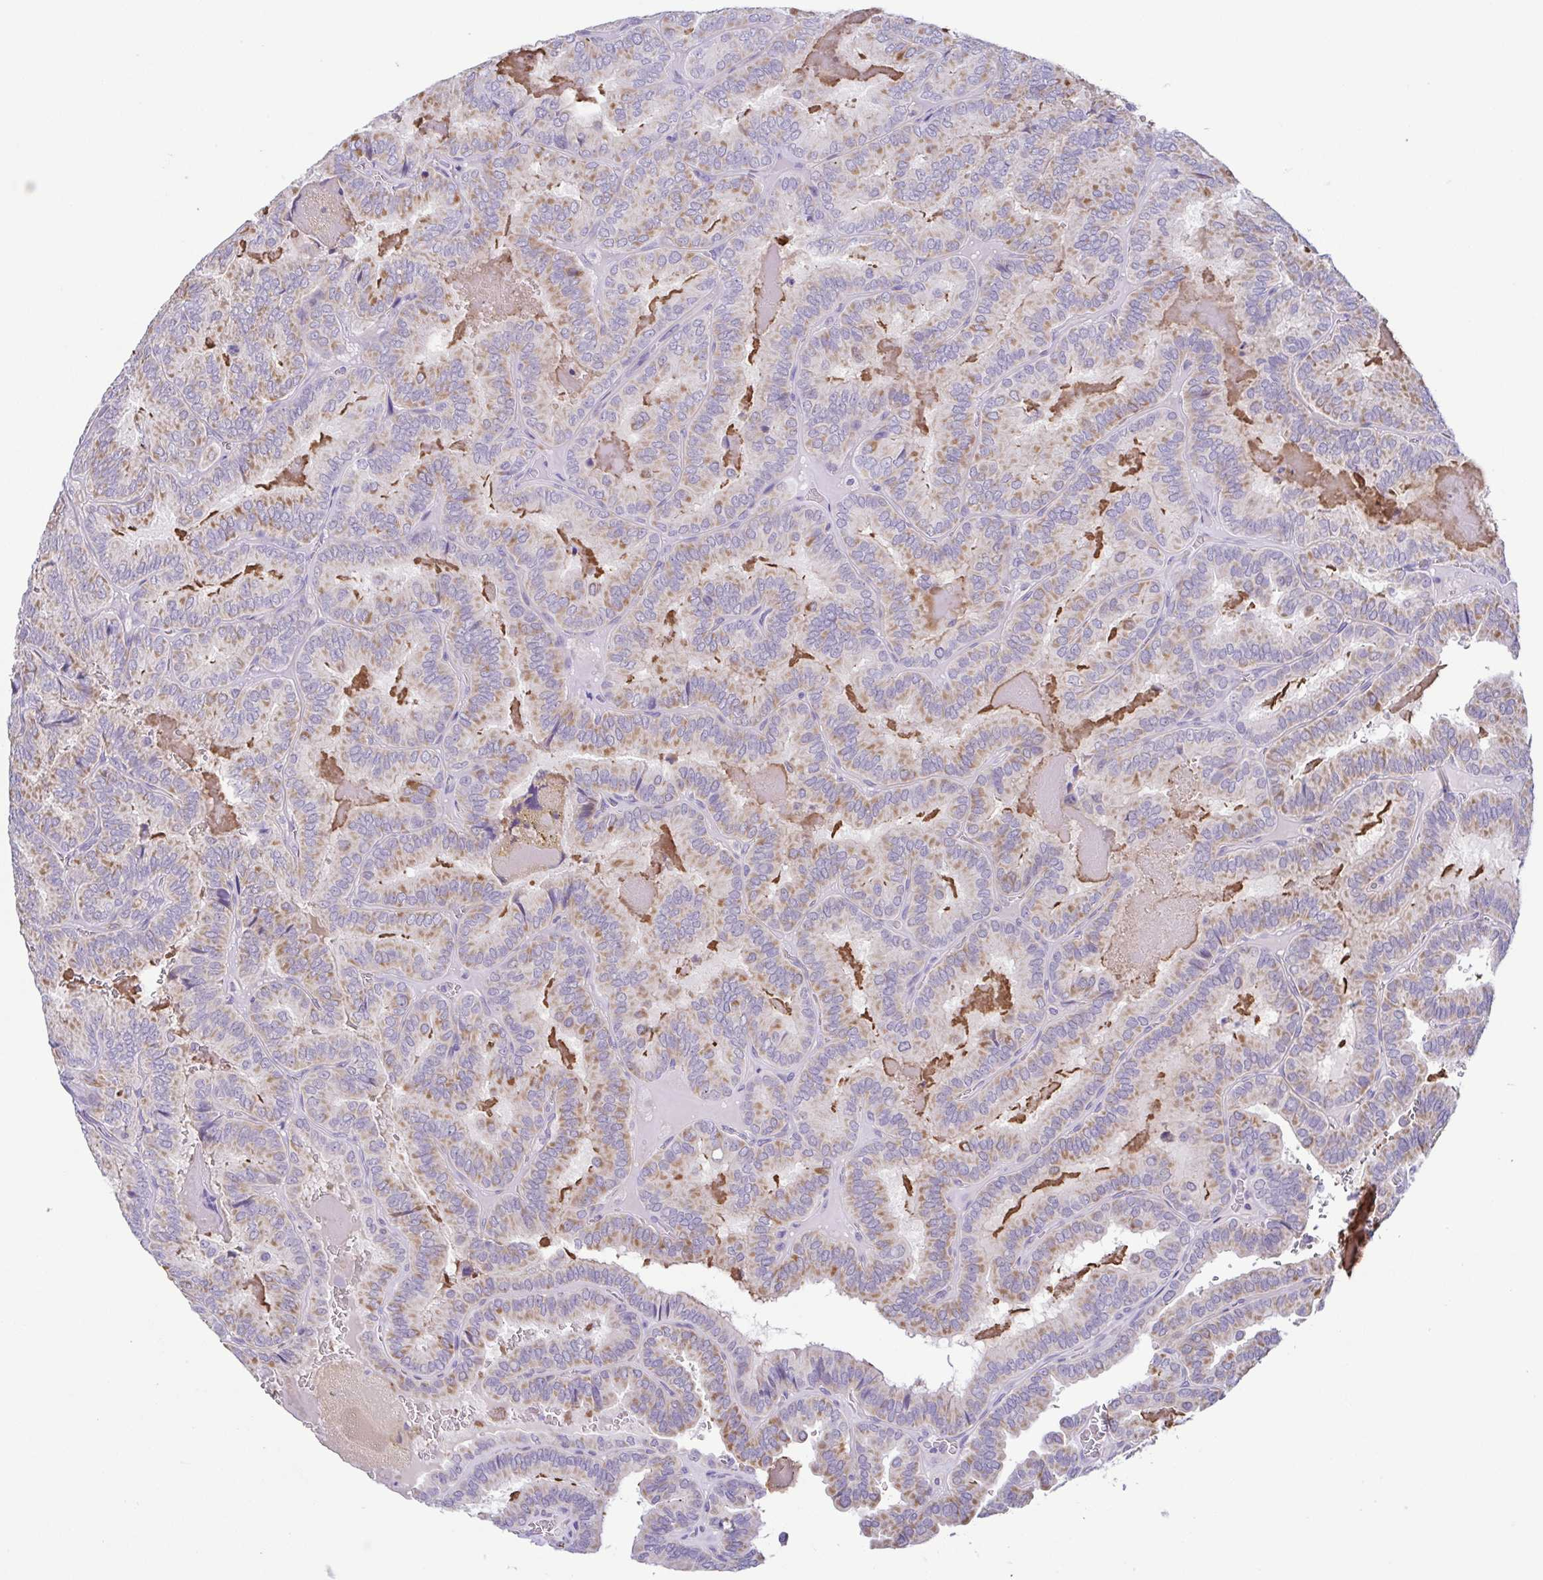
{"staining": {"intensity": "moderate", "quantity": "25%-75%", "location": "cytoplasmic/membranous"}, "tissue": "thyroid cancer", "cell_type": "Tumor cells", "image_type": "cancer", "snomed": [{"axis": "morphology", "description": "Papillary adenocarcinoma, NOS"}, {"axis": "topography", "description": "Thyroid gland"}], "caption": "Immunohistochemical staining of thyroid papillary adenocarcinoma demonstrates medium levels of moderate cytoplasmic/membranous expression in approximately 25%-75% of tumor cells. (DAB IHC with brightfield microscopy, high magnification).", "gene": "TERT", "patient": {"sex": "female", "age": 75}}